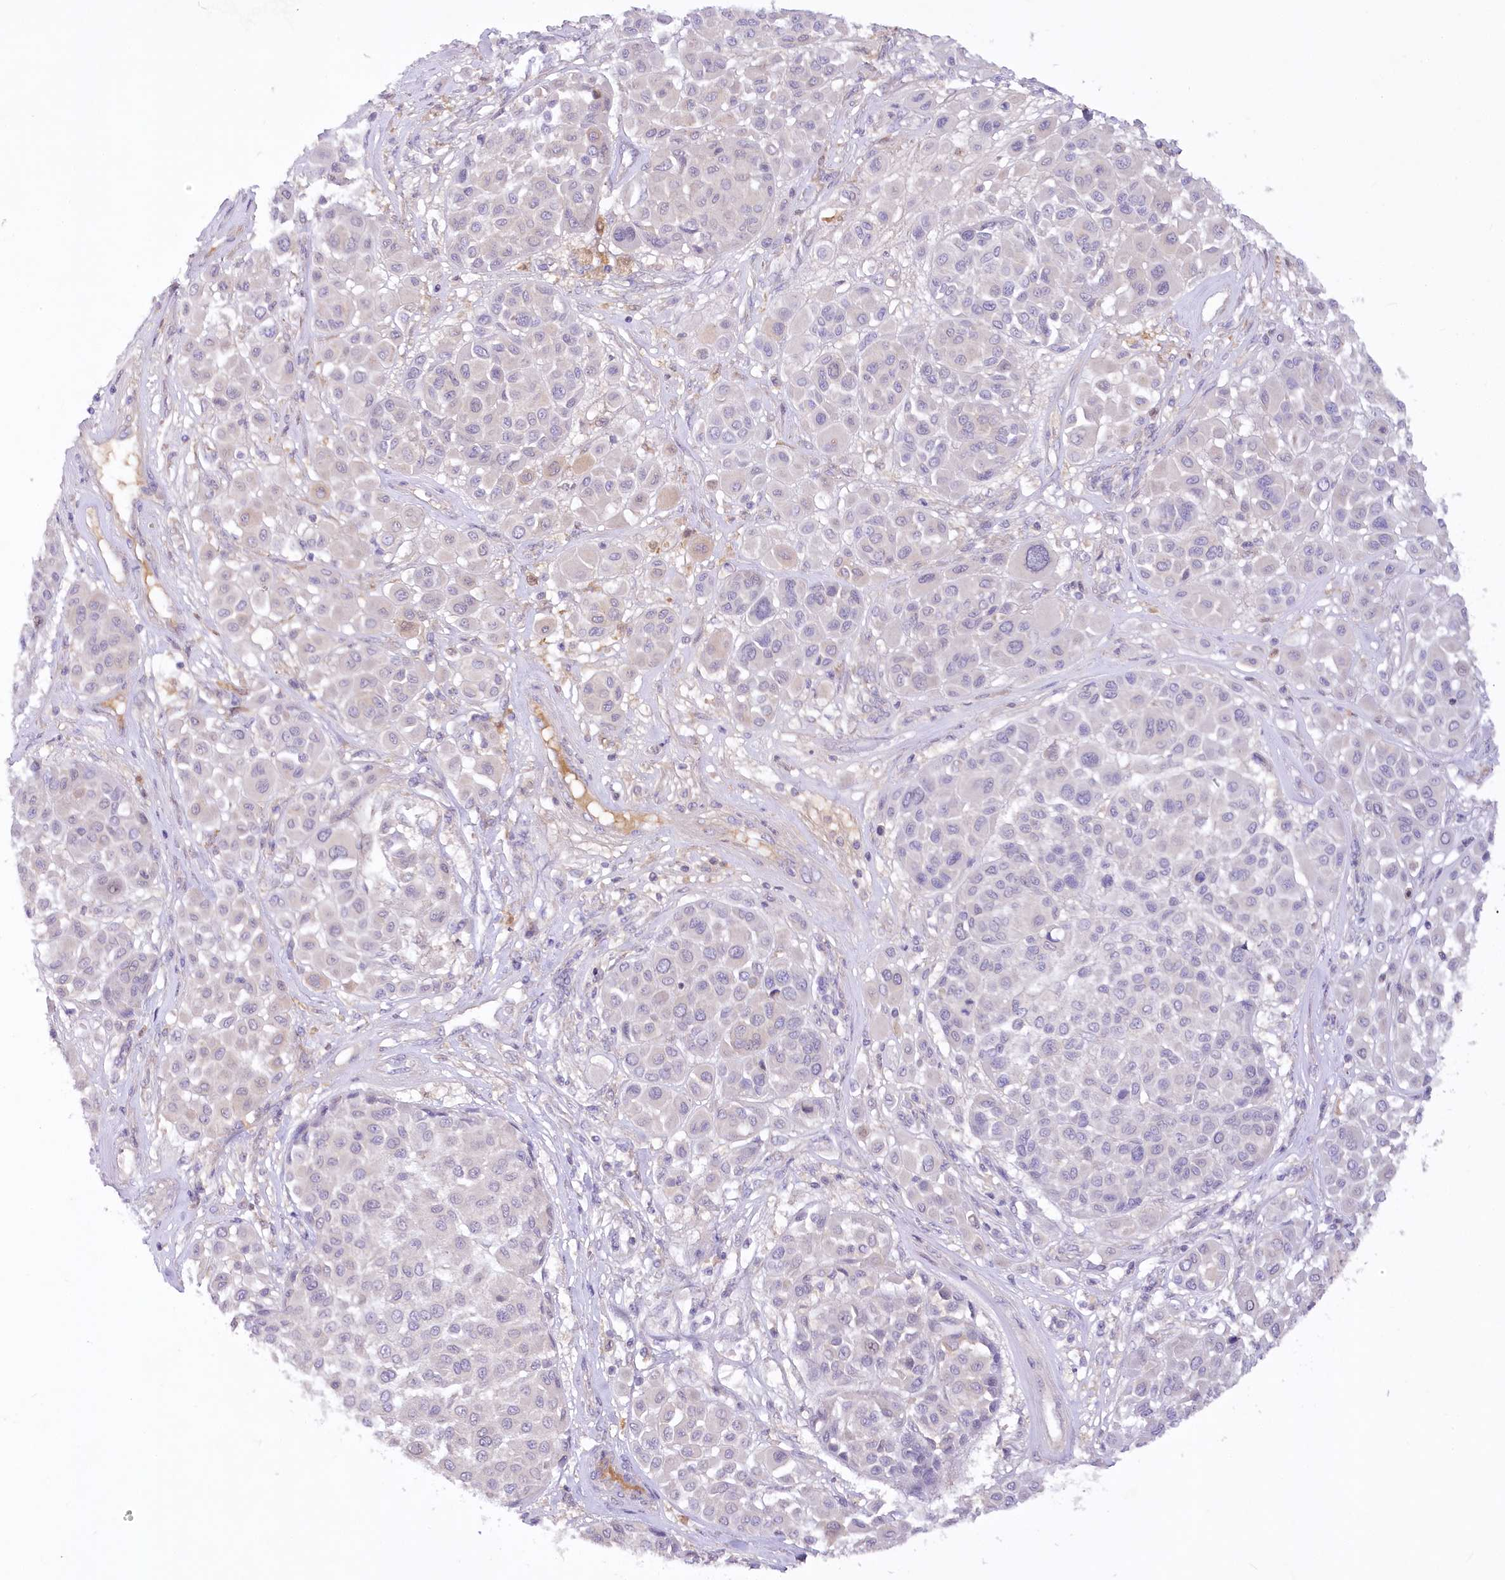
{"staining": {"intensity": "negative", "quantity": "none", "location": "none"}, "tissue": "melanoma", "cell_type": "Tumor cells", "image_type": "cancer", "snomed": [{"axis": "morphology", "description": "Malignant melanoma, Metastatic site"}, {"axis": "topography", "description": "Soft tissue"}], "caption": "This is an immunohistochemistry photomicrograph of human malignant melanoma (metastatic site). There is no positivity in tumor cells.", "gene": "EFHC2", "patient": {"sex": "male", "age": 41}}